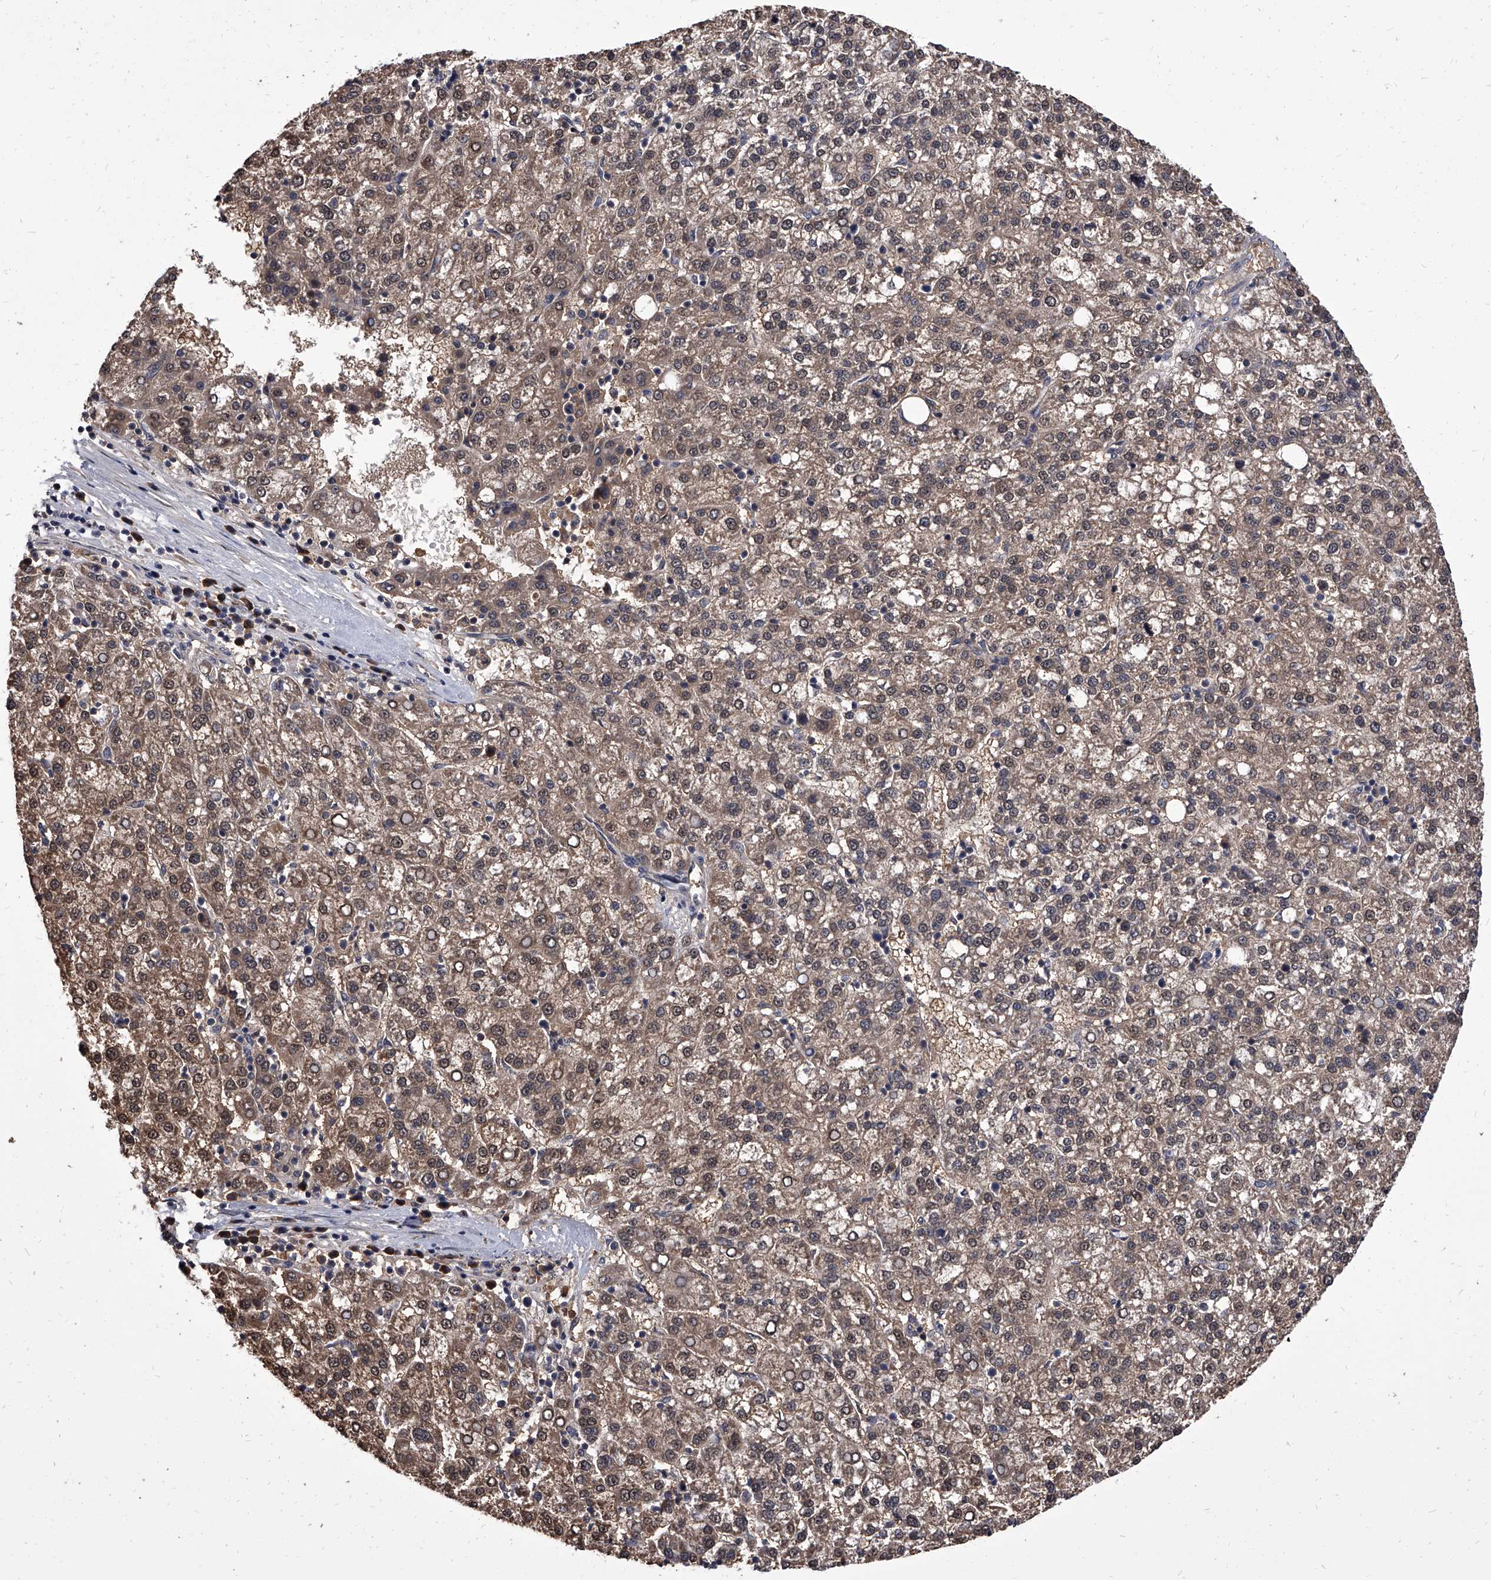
{"staining": {"intensity": "weak", "quantity": ">75%", "location": "cytoplasmic/membranous,nuclear"}, "tissue": "liver cancer", "cell_type": "Tumor cells", "image_type": "cancer", "snomed": [{"axis": "morphology", "description": "Carcinoma, Hepatocellular, NOS"}, {"axis": "topography", "description": "Liver"}], "caption": "Liver cancer (hepatocellular carcinoma) stained with a brown dye reveals weak cytoplasmic/membranous and nuclear positive expression in about >75% of tumor cells.", "gene": "SLC18B1", "patient": {"sex": "female", "age": 58}}